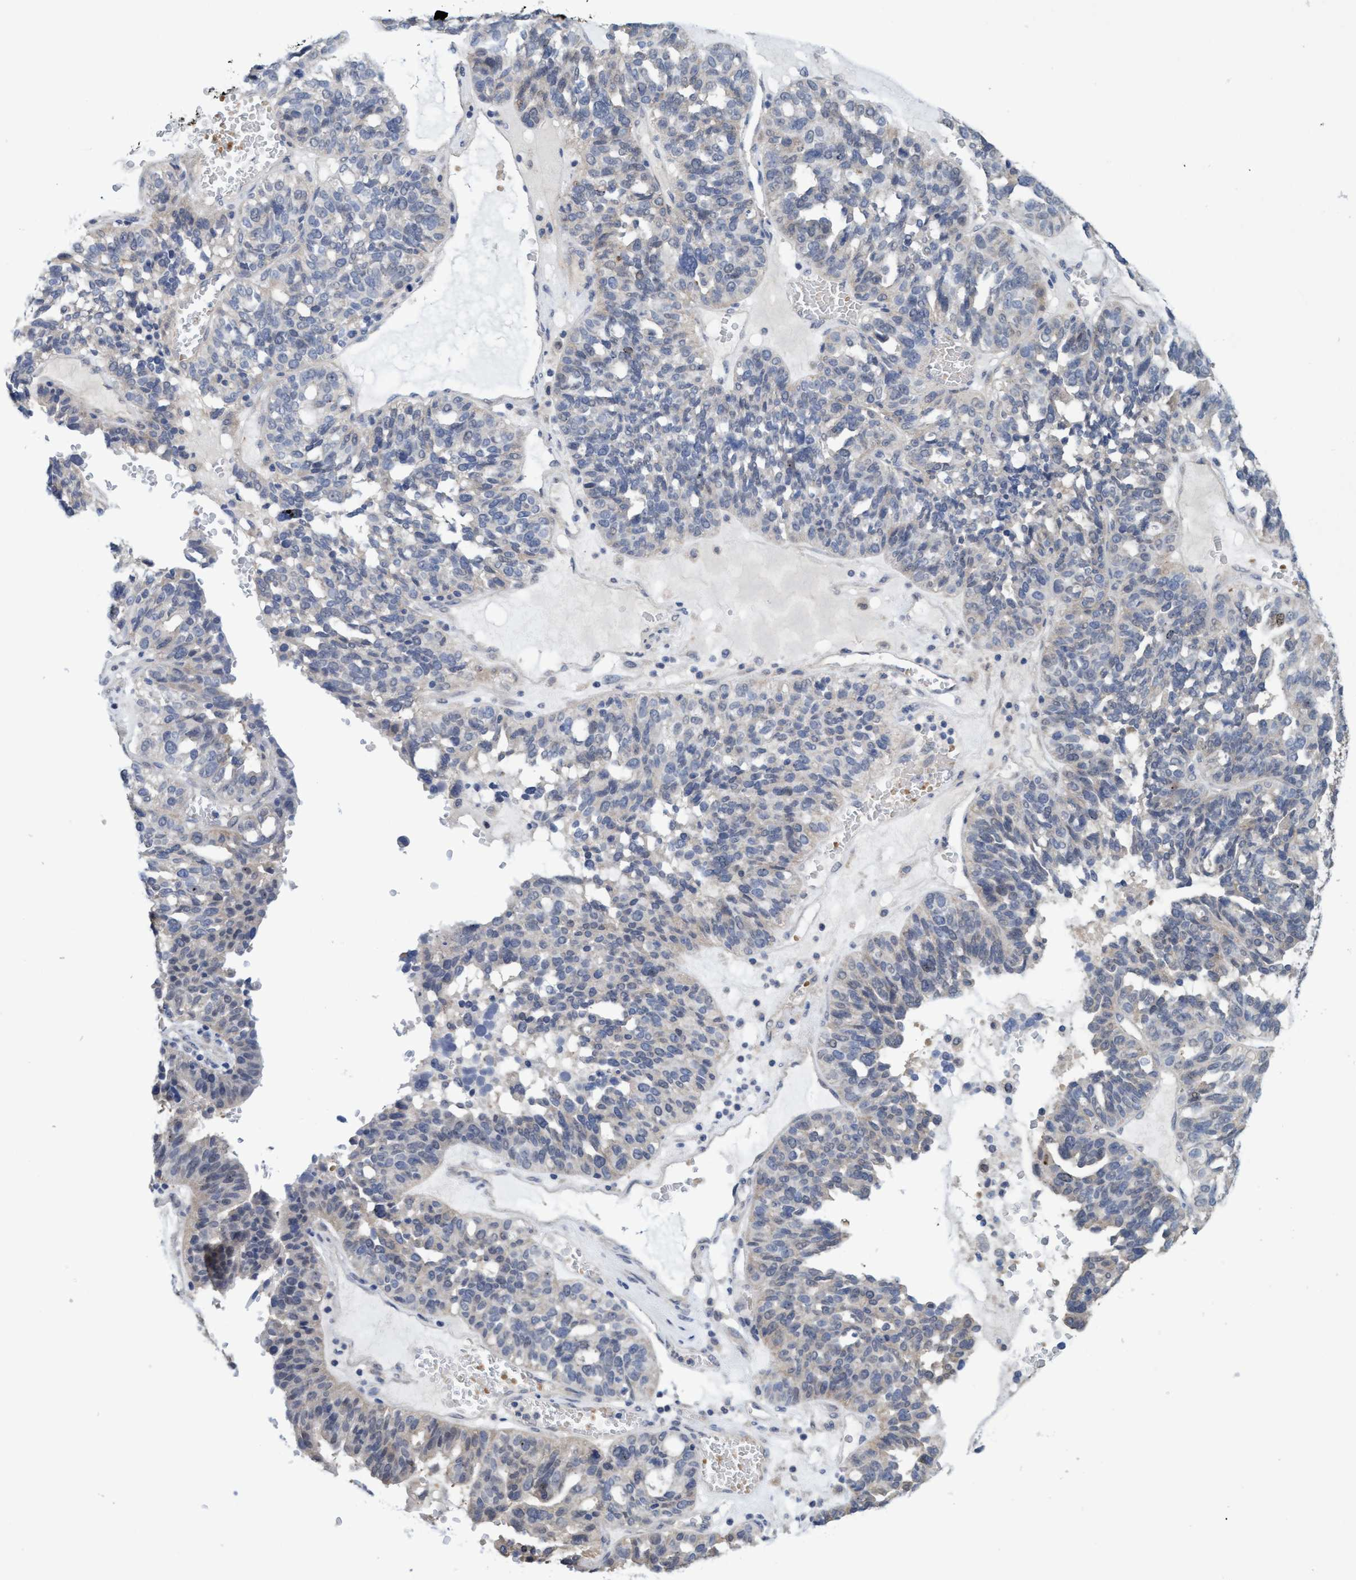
{"staining": {"intensity": "negative", "quantity": "none", "location": "none"}, "tissue": "ovarian cancer", "cell_type": "Tumor cells", "image_type": "cancer", "snomed": [{"axis": "morphology", "description": "Cystadenocarcinoma, serous, NOS"}, {"axis": "topography", "description": "Ovary"}], "caption": "High power microscopy photomicrograph of an immunohistochemistry micrograph of ovarian serous cystadenocarcinoma, revealing no significant staining in tumor cells.", "gene": "SEMA4D", "patient": {"sex": "female", "age": 59}}